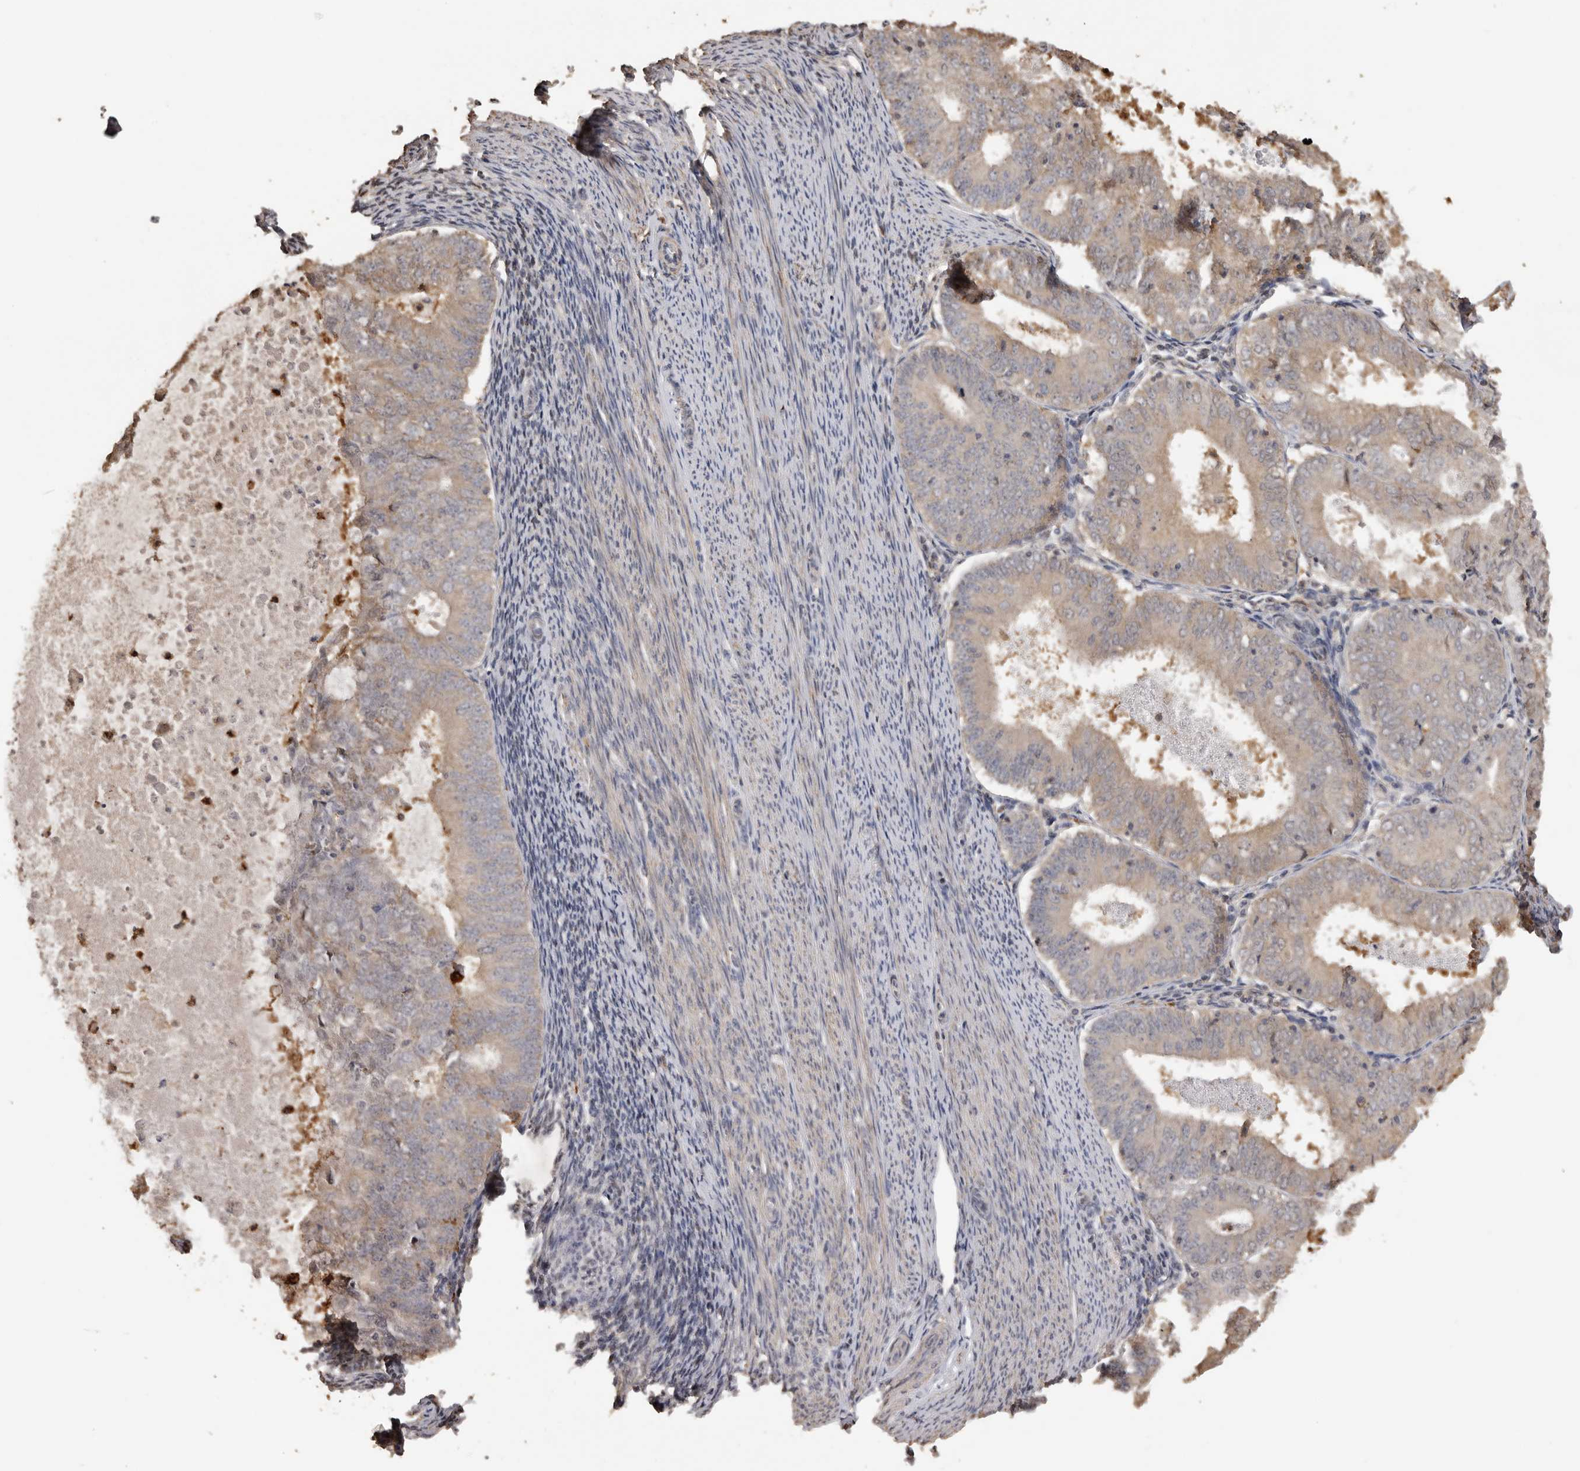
{"staining": {"intensity": "weak", "quantity": ">75%", "location": "cytoplasmic/membranous"}, "tissue": "endometrial cancer", "cell_type": "Tumor cells", "image_type": "cancer", "snomed": [{"axis": "morphology", "description": "Adenocarcinoma, NOS"}, {"axis": "topography", "description": "Endometrium"}], "caption": "A brown stain labels weak cytoplasmic/membranous staining of a protein in human endometrial cancer (adenocarcinoma) tumor cells. The staining was performed using DAB, with brown indicating positive protein expression. Nuclei are stained blue with hematoxylin.", "gene": "KIF2B", "patient": {"sex": "female", "age": 57}}